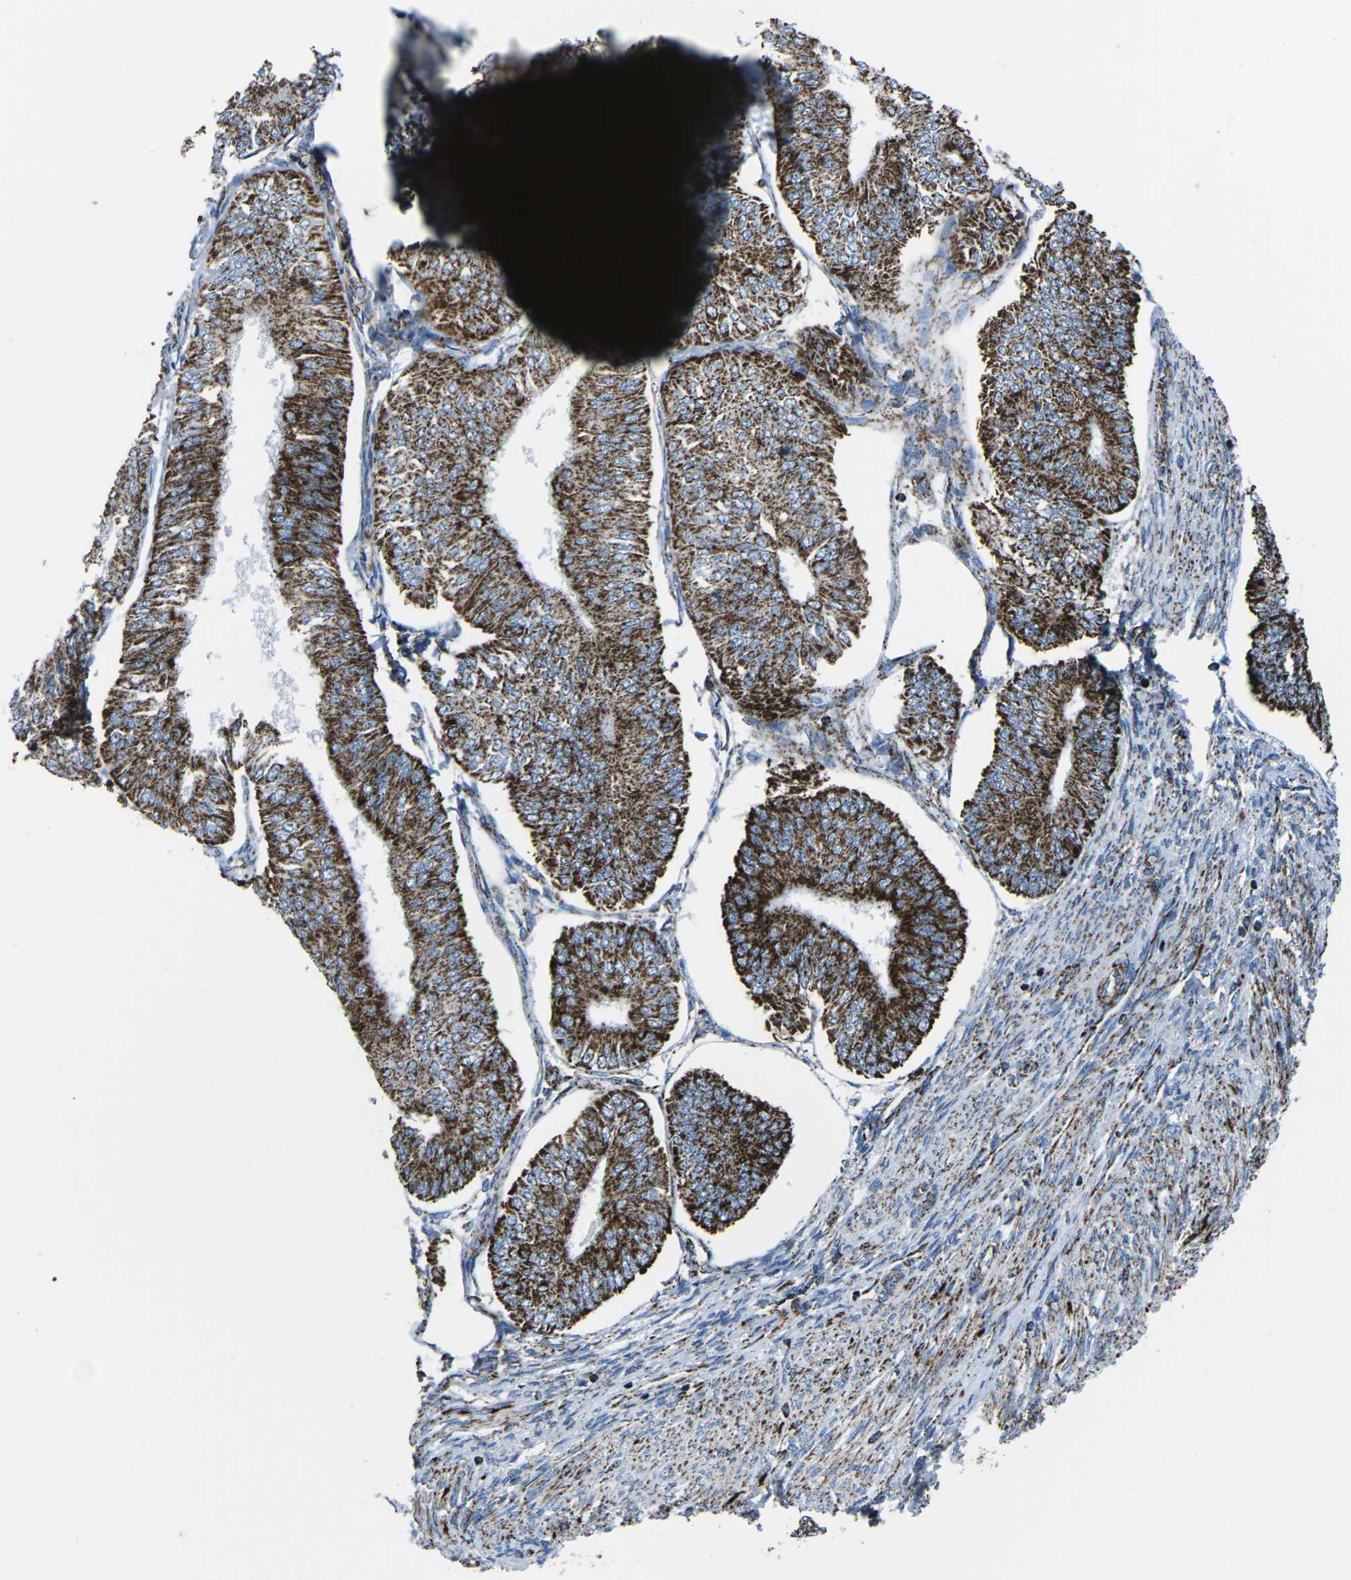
{"staining": {"intensity": "strong", "quantity": ">75%", "location": "cytoplasmic/membranous"}, "tissue": "endometrial cancer", "cell_type": "Tumor cells", "image_type": "cancer", "snomed": [{"axis": "morphology", "description": "Adenocarcinoma, NOS"}, {"axis": "topography", "description": "Endometrium"}], "caption": "This photomicrograph demonstrates immunohistochemistry (IHC) staining of endometrial cancer (adenocarcinoma), with high strong cytoplasmic/membranous positivity in about >75% of tumor cells.", "gene": "MT-CO2", "patient": {"sex": "female", "age": 58}}